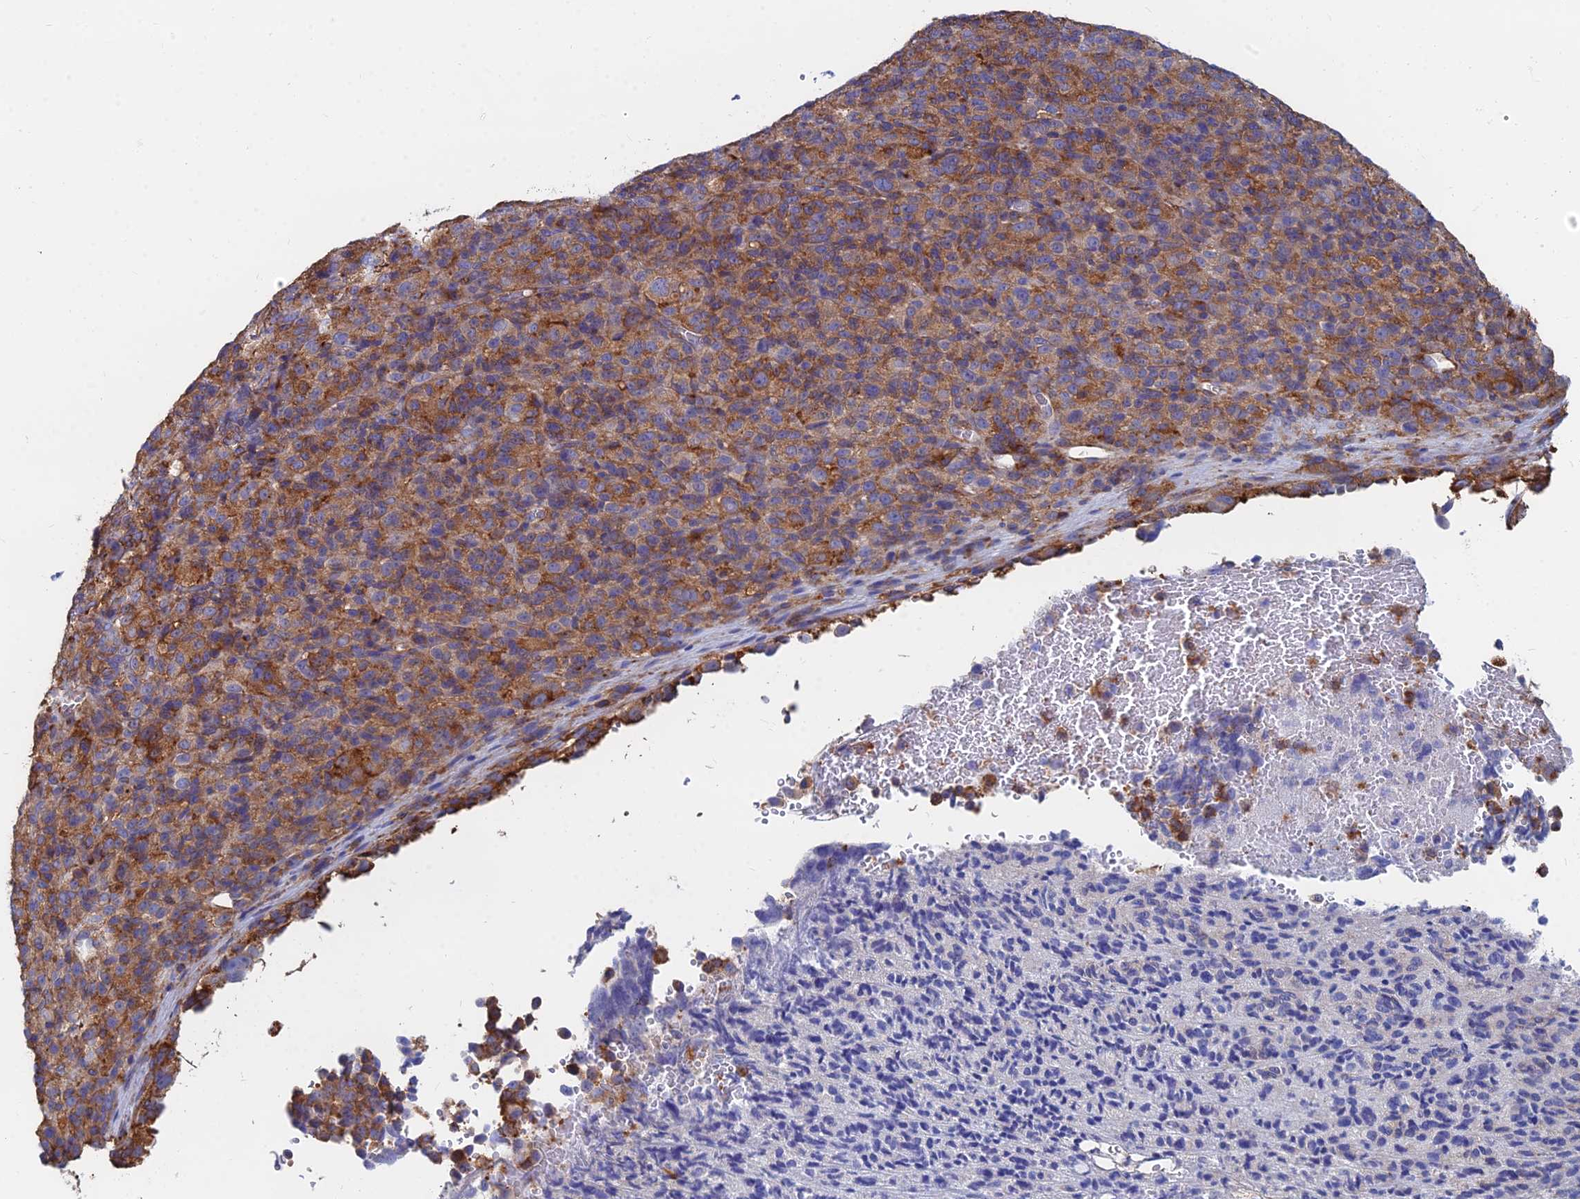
{"staining": {"intensity": "moderate", "quantity": "25%-75%", "location": "cytoplasmic/membranous"}, "tissue": "melanoma", "cell_type": "Tumor cells", "image_type": "cancer", "snomed": [{"axis": "morphology", "description": "Malignant melanoma, Metastatic site"}, {"axis": "topography", "description": "Brain"}], "caption": "Malignant melanoma (metastatic site) stained with DAB (3,3'-diaminobenzidine) immunohistochemistry shows medium levels of moderate cytoplasmic/membranous expression in approximately 25%-75% of tumor cells.", "gene": "GPR42", "patient": {"sex": "female", "age": 56}}